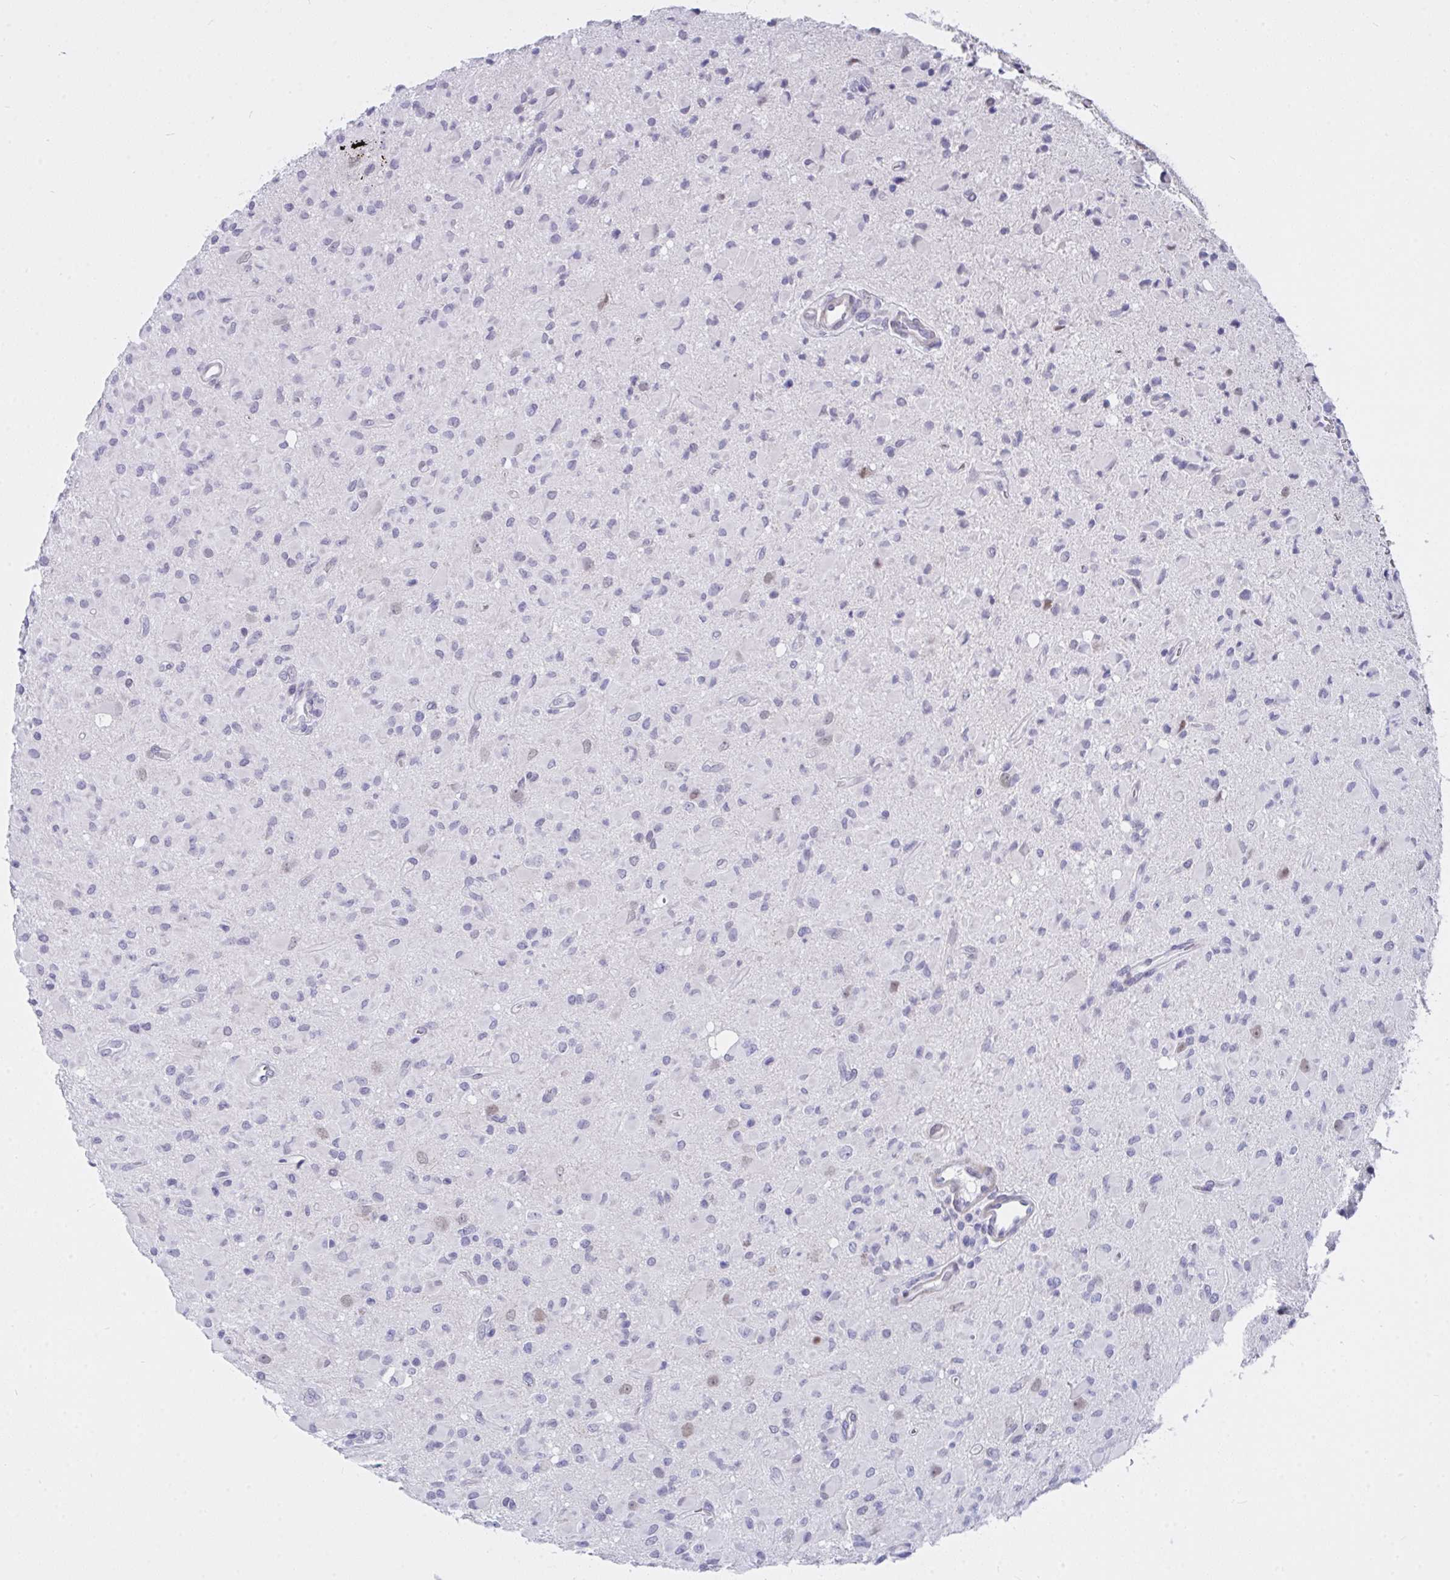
{"staining": {"intensity": "negative", "quantity": "none", "location": "none"}, "tissue": "glioma", "cell_type": "Tumor cells", "image_type": "cancer", "snomed": [{"axis": "morphology", "description": "Glioma, malignant, Low grade"}, {"axis": "topography", "description": "Brain"}], "caption": "Immunohistochemistry (IHC) histopathology image of neoplastic tissue: glioma stained with DAB reveals no significant protein expression in tumor cells.", "gene": "FBXL22", "patient": {"sex": "female", "age": 33}}